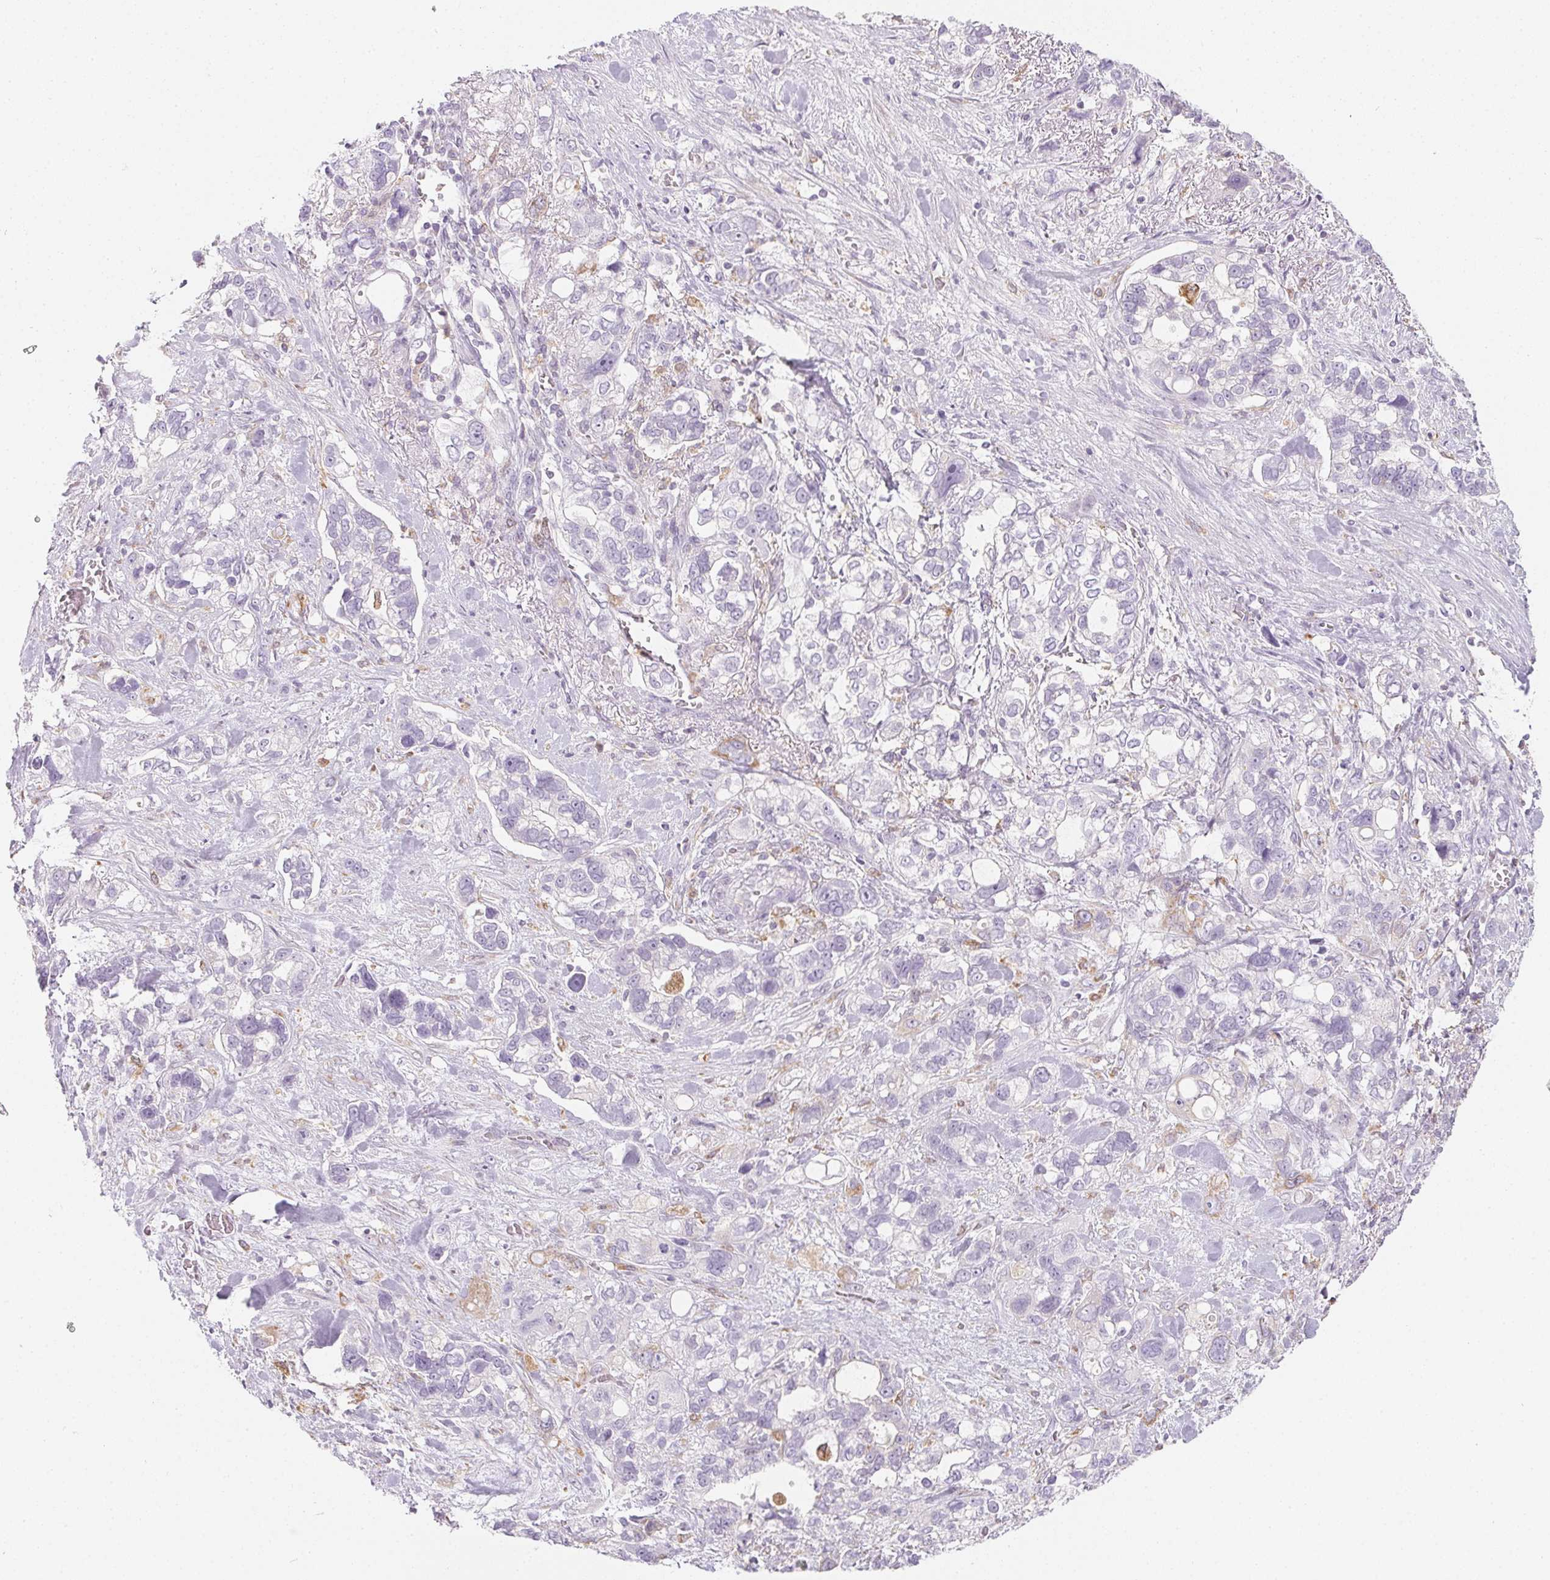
{"staining": {"intensity": "negative", "quantity": "none", "location": "none"}, "tissue": "stomach cancer", "cell_type": "Tumor cells", "image_type": "cancer", "snomed": [{"axis": "morphology", "description": "Adenocarcinoma, NOS"}, {"axis": "topography", "description": "Stomach, upper"}], "caption": "This is a histopathology image of IHC staining of stomach cancer, which shows no staining in tumor cells.", "gene": "SOAT1", "patient": {"sex": "female", "age": 81}}